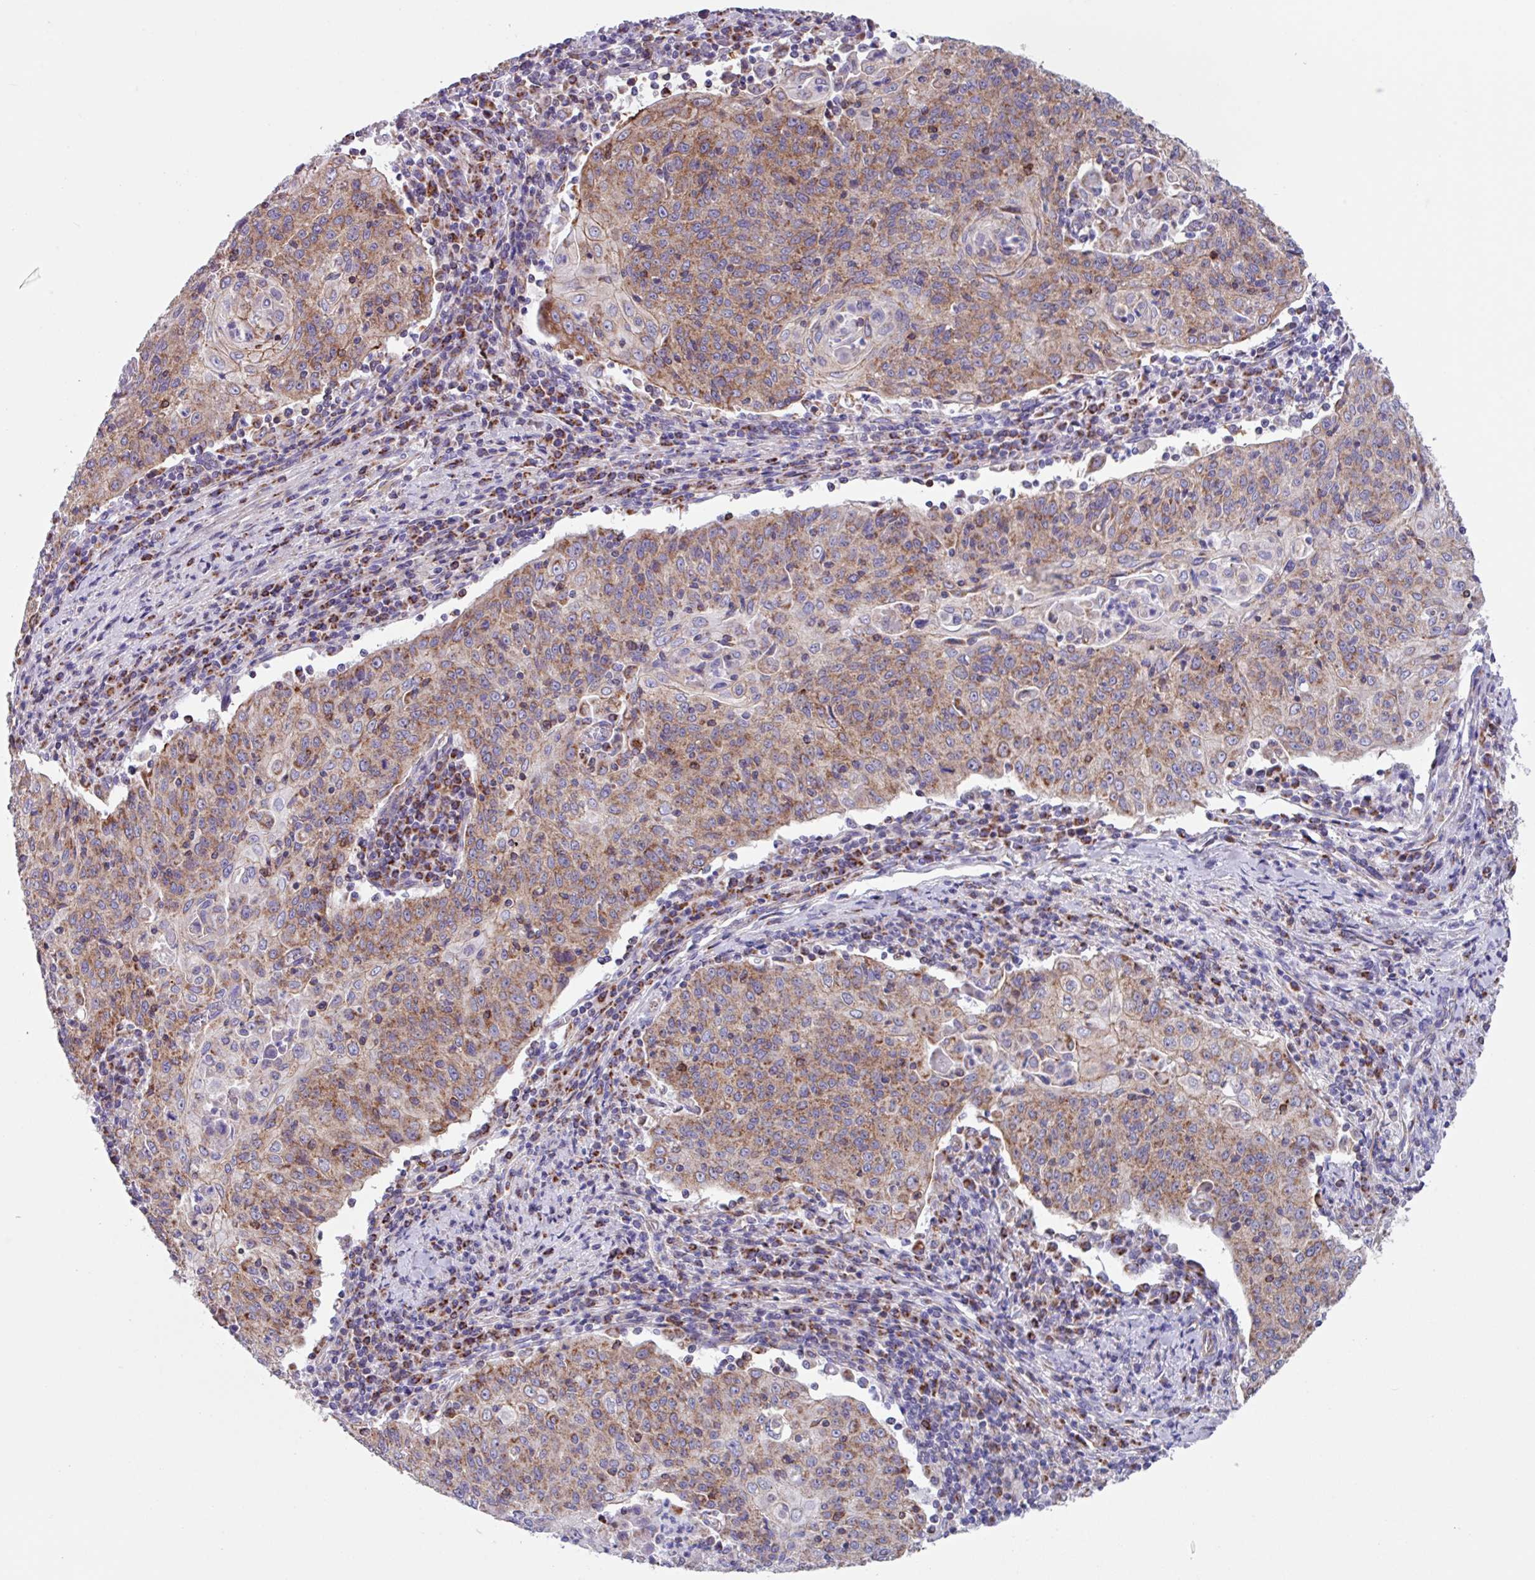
{"staining": {"intensity": "moderate", "quantity": ">75%", "location": "cytoplasmic/membranous"}, "tissue": "cervical cancer", "cell_type": "Tumor cells", "image_type": "cancer", "snomed": [{"axis": "morphology", "description": "Squamous cell carcinoma, NOS"}, {"axis": "topography", "description": "Cervix"}], "caption": "Cervical cancer (squamous cell carcinoma) stained for a protein displays moderate cytoplasmic/membranous positivity in tumor cells.", "gene": "OTULIN", "patient": {"sex": "female", "age": 48}}